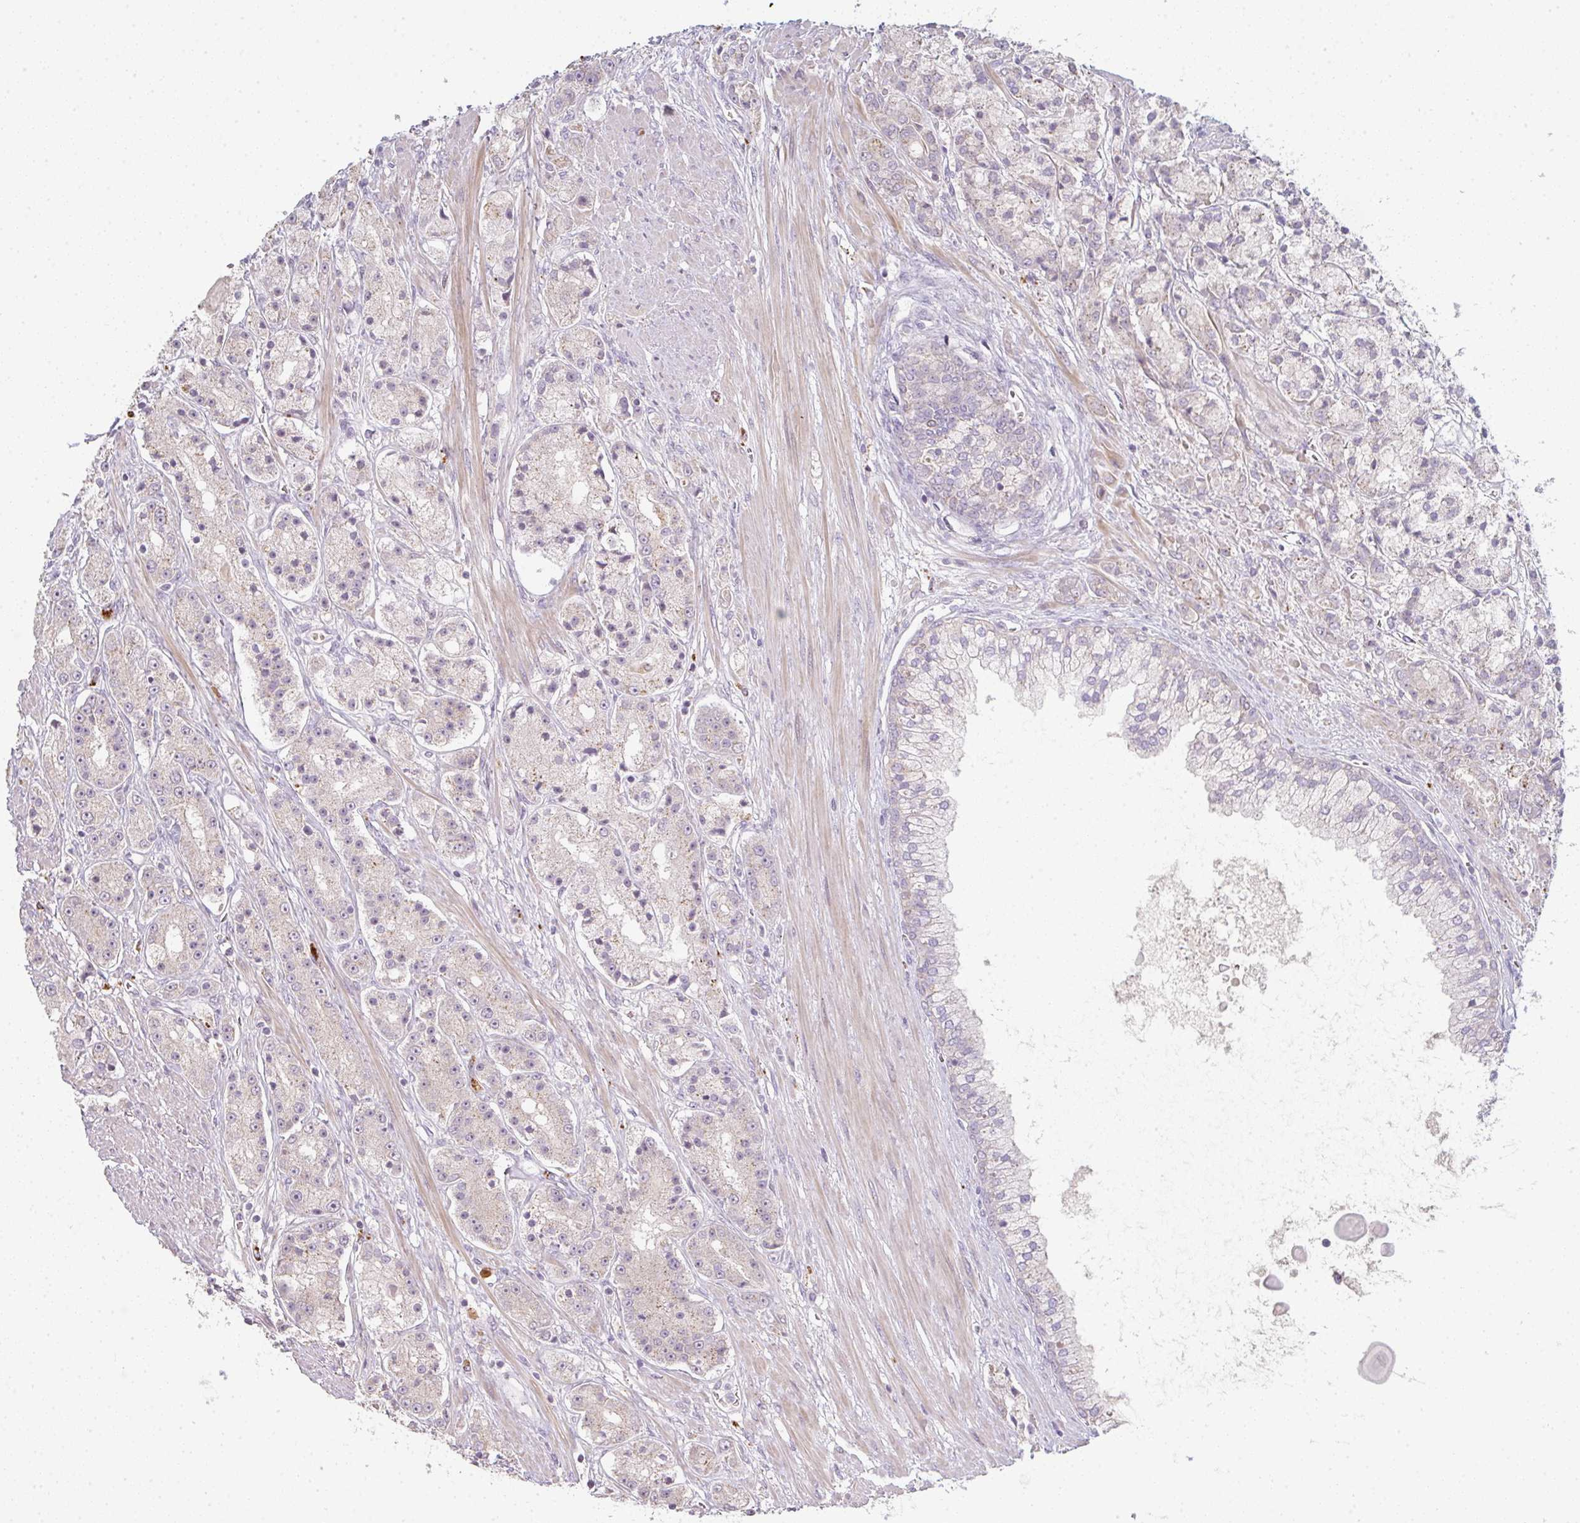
{"staining": {"intensity": "negative", "quantity": "none", "location": "none"}, "tissue": "prostate cancer", "cell_type": "Tumor cells", "image_type": "cancer", "snomed": [{"axis": "morphology", "description": "Adenocarcinoma, High grade"}, {"axis": "topography", "description": "Prostate"}], "caption": "Photomicrograph shows no significant protein positivity in tumor cells of prostate cancer (adenocarcinoma (high-grade)). Nuclei are stained in blue.", "gene": "TMEM237", "patient": {"sex": "male", "age": 67}}